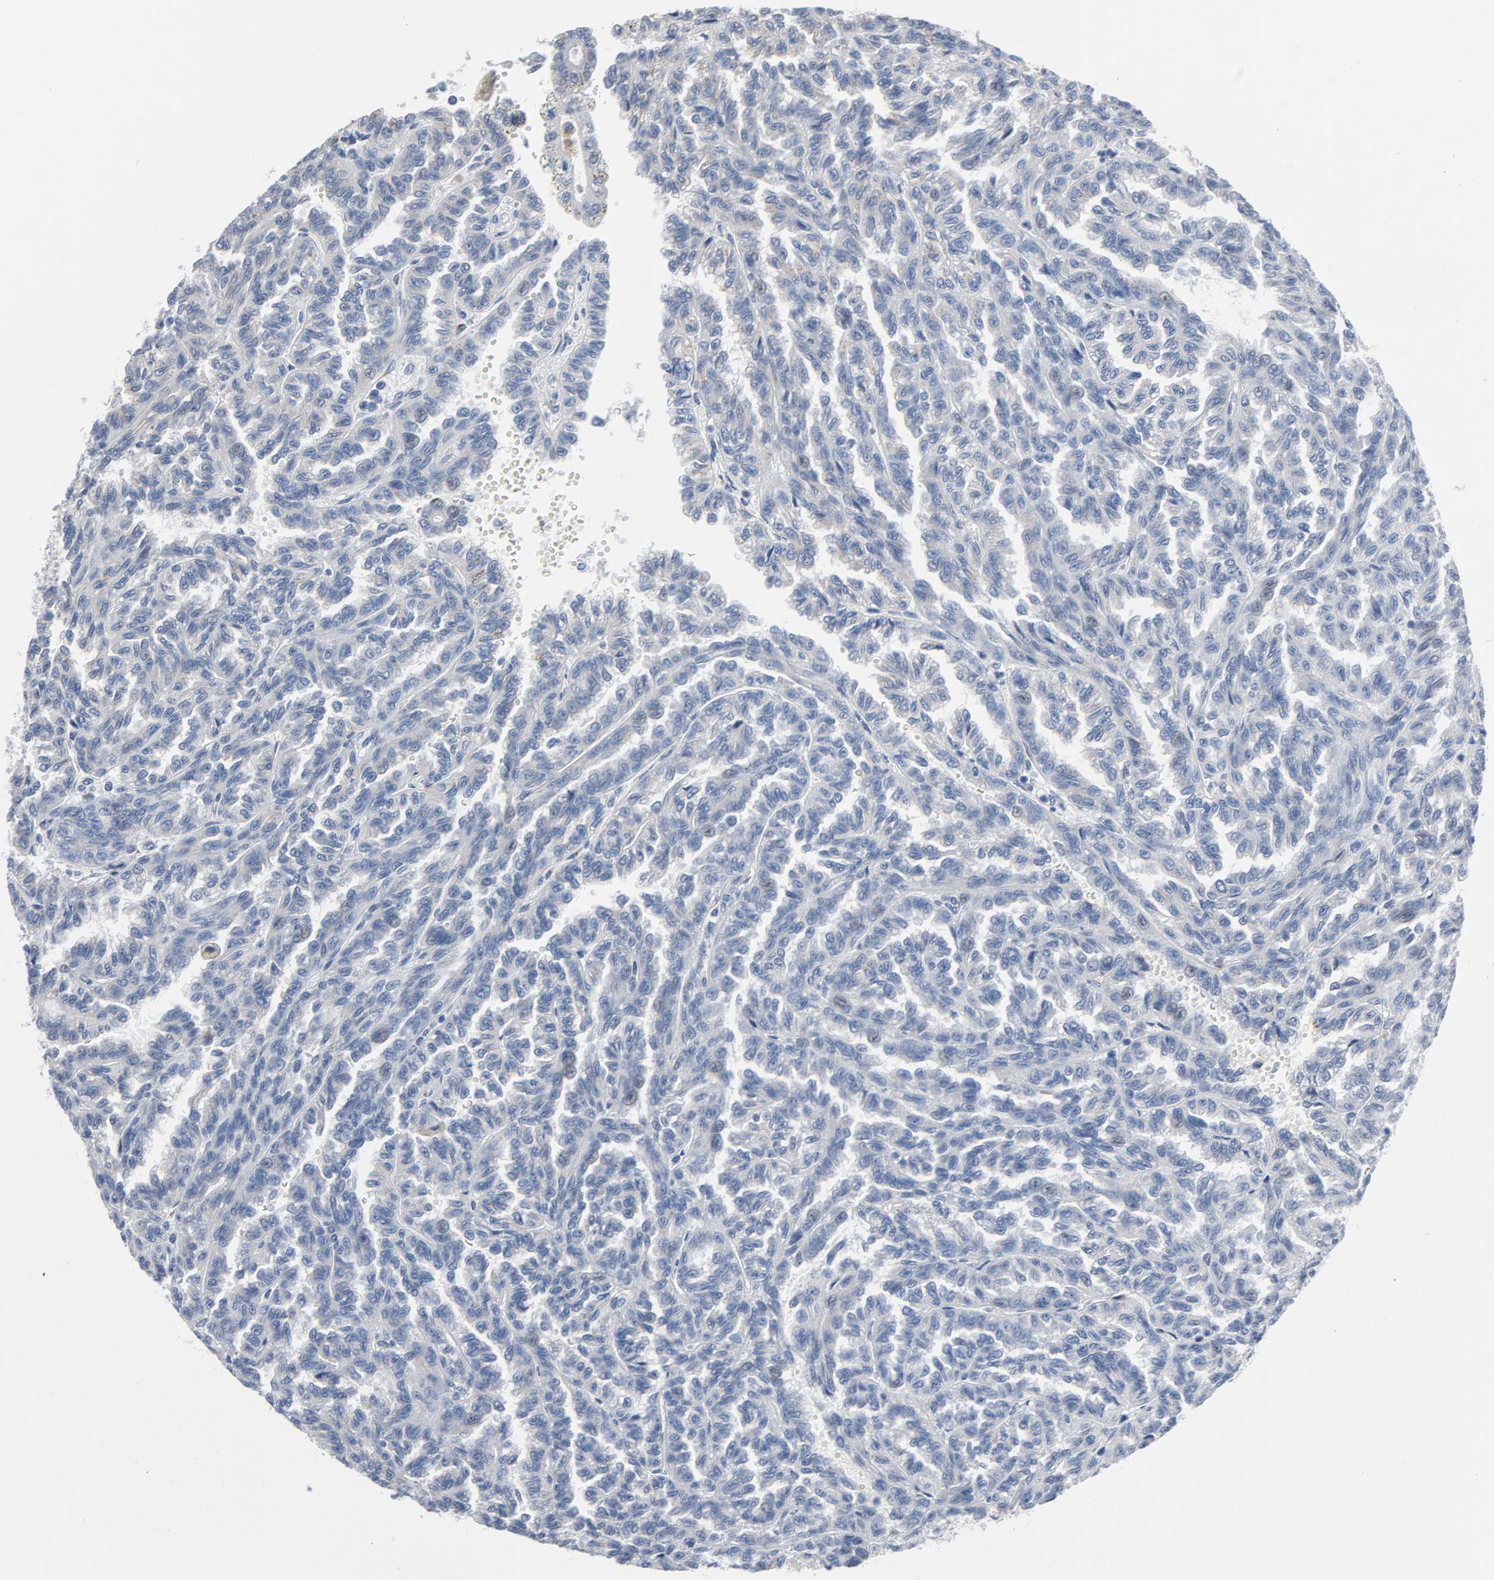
{"staining": {"intensity": "weak", "quantity": "<25%", "location": "cytoplasmic/membranous"}, "tissue": "renal cancer", "cell_type": "Tumor cells", "image_type": "cancer", "snomed": [{"axis": "morphology", "description": "Inflammation, NOS"}, {"axis": "morphology", "description": "Adenocarcinoma, NOS"}, {"axis": "topography", "description": "Kidney"}], "caption": "Tumor cells show no significant protein expression in adenocarcinoma (renal).", "gene": "YIPF6", "patient": {"sex": "male", "age": 68}}